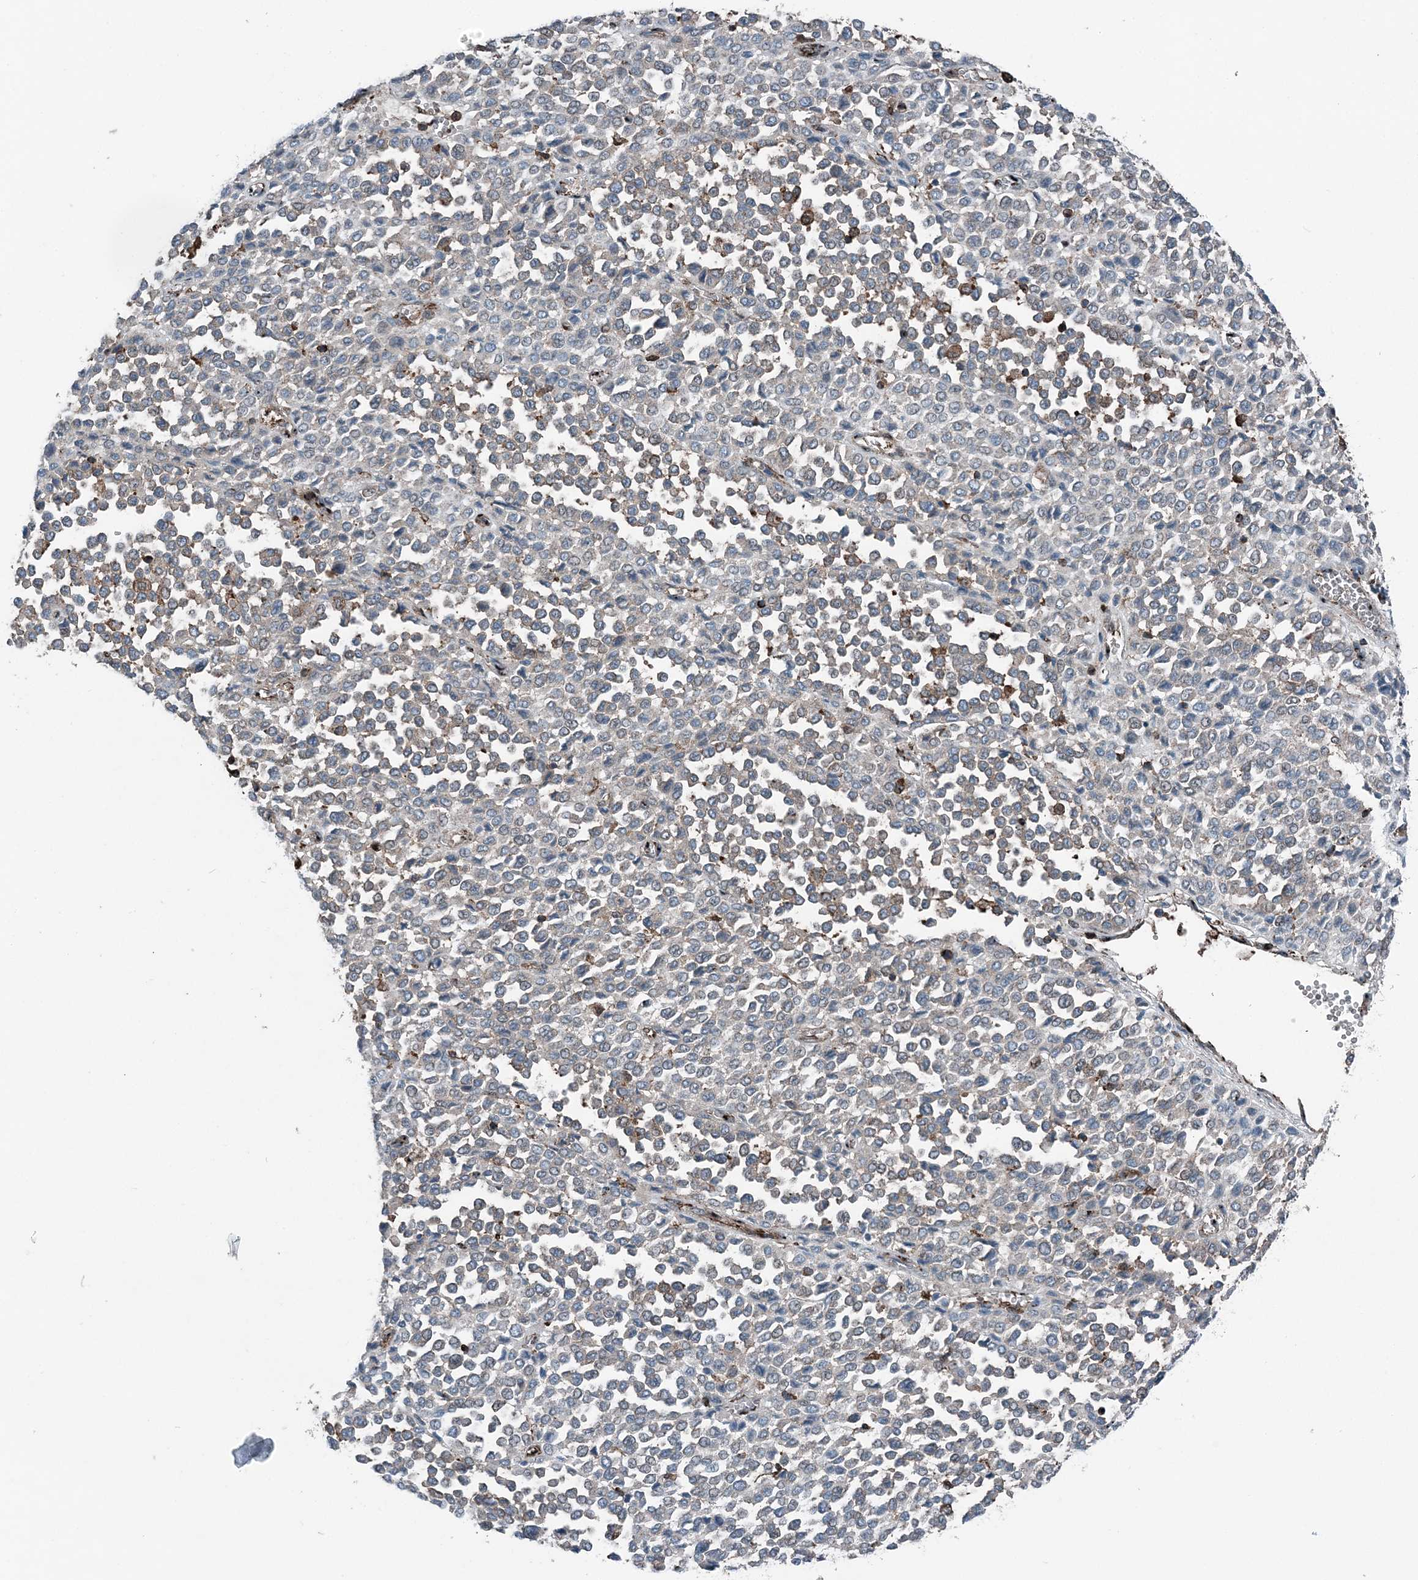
{"staining": {"intensity": "negative", "quantity": "none", "location": "none"}, "tissue": "melanoma", "cell_type": "Tumor cells", "image_type": "cancer", "snomed": [{"axis": "morphology", "description": "Malignant melanoma, Metastatic site"}, {"axis": "topography", "description": "Pancreas"}], "caption": "This is an immunohistochemistry micrograph of human malignant melanoma (metastatic site). There is no staining in tumor cells.", "gene": "CFL1", "patient": {"sex": "female", "age": 30}}